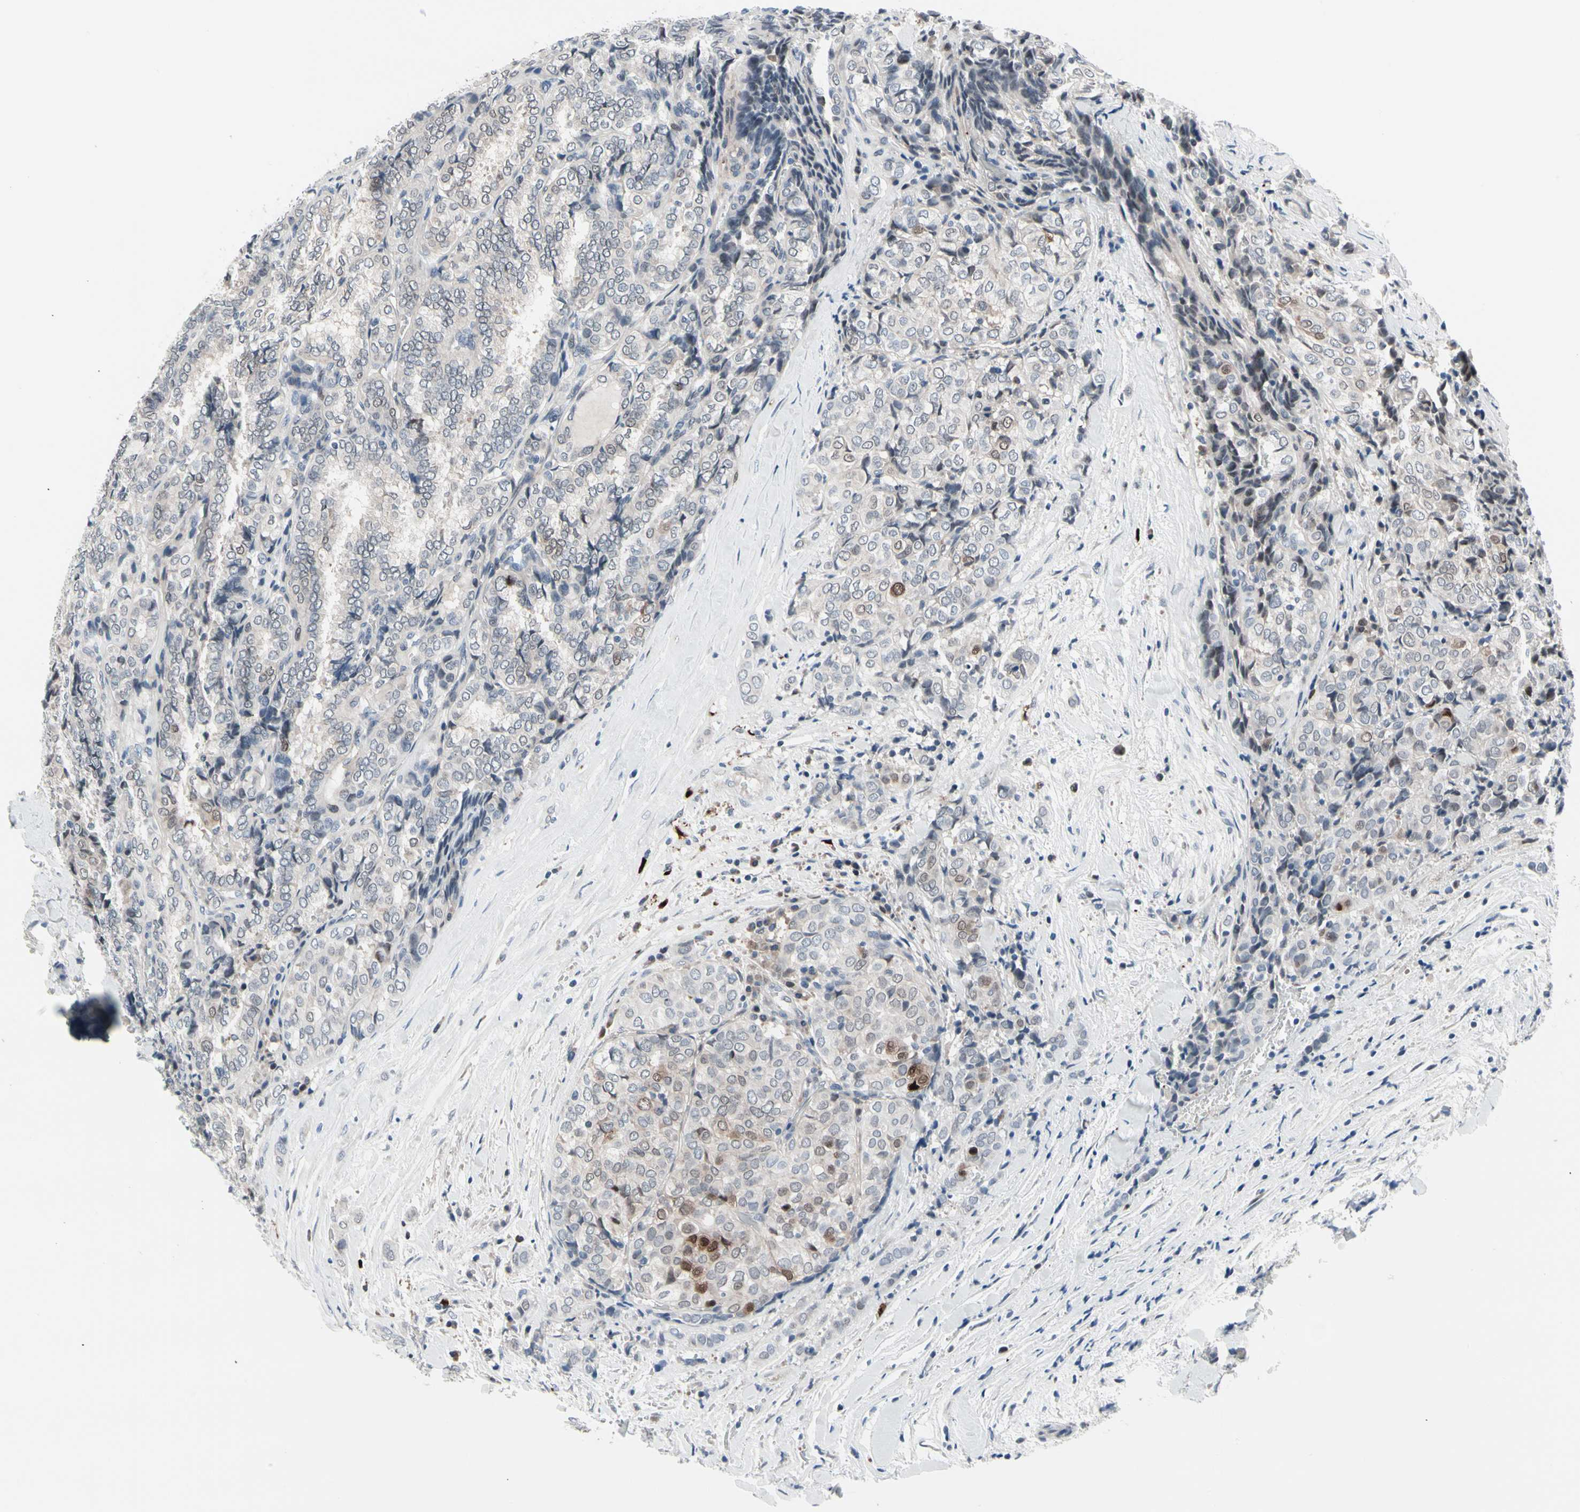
{"staining": {"intensity": "moderate", "quantity": "<25%", "location": "cytoplasmic/membranous,nuclear"}, "tissue": "thyroid cancer", "cell_type": "Tumor cells", "image_type": "cancer", "snomed": [{"axis": "morphology", "description": "Normal tissue, NOS"}, {"axis": "morphology", "description": "Papillary adenocarcinoma, NOS"}, {"axis": "topography", "description": "Thyroid gland"}], "caption": "Human thyroid papillary adenocarcinoma stained with a protein marker demonstrates moderate staining in tumor cells.", "gene": "TXN", "patient": {"sex": "female", "age": 30}}